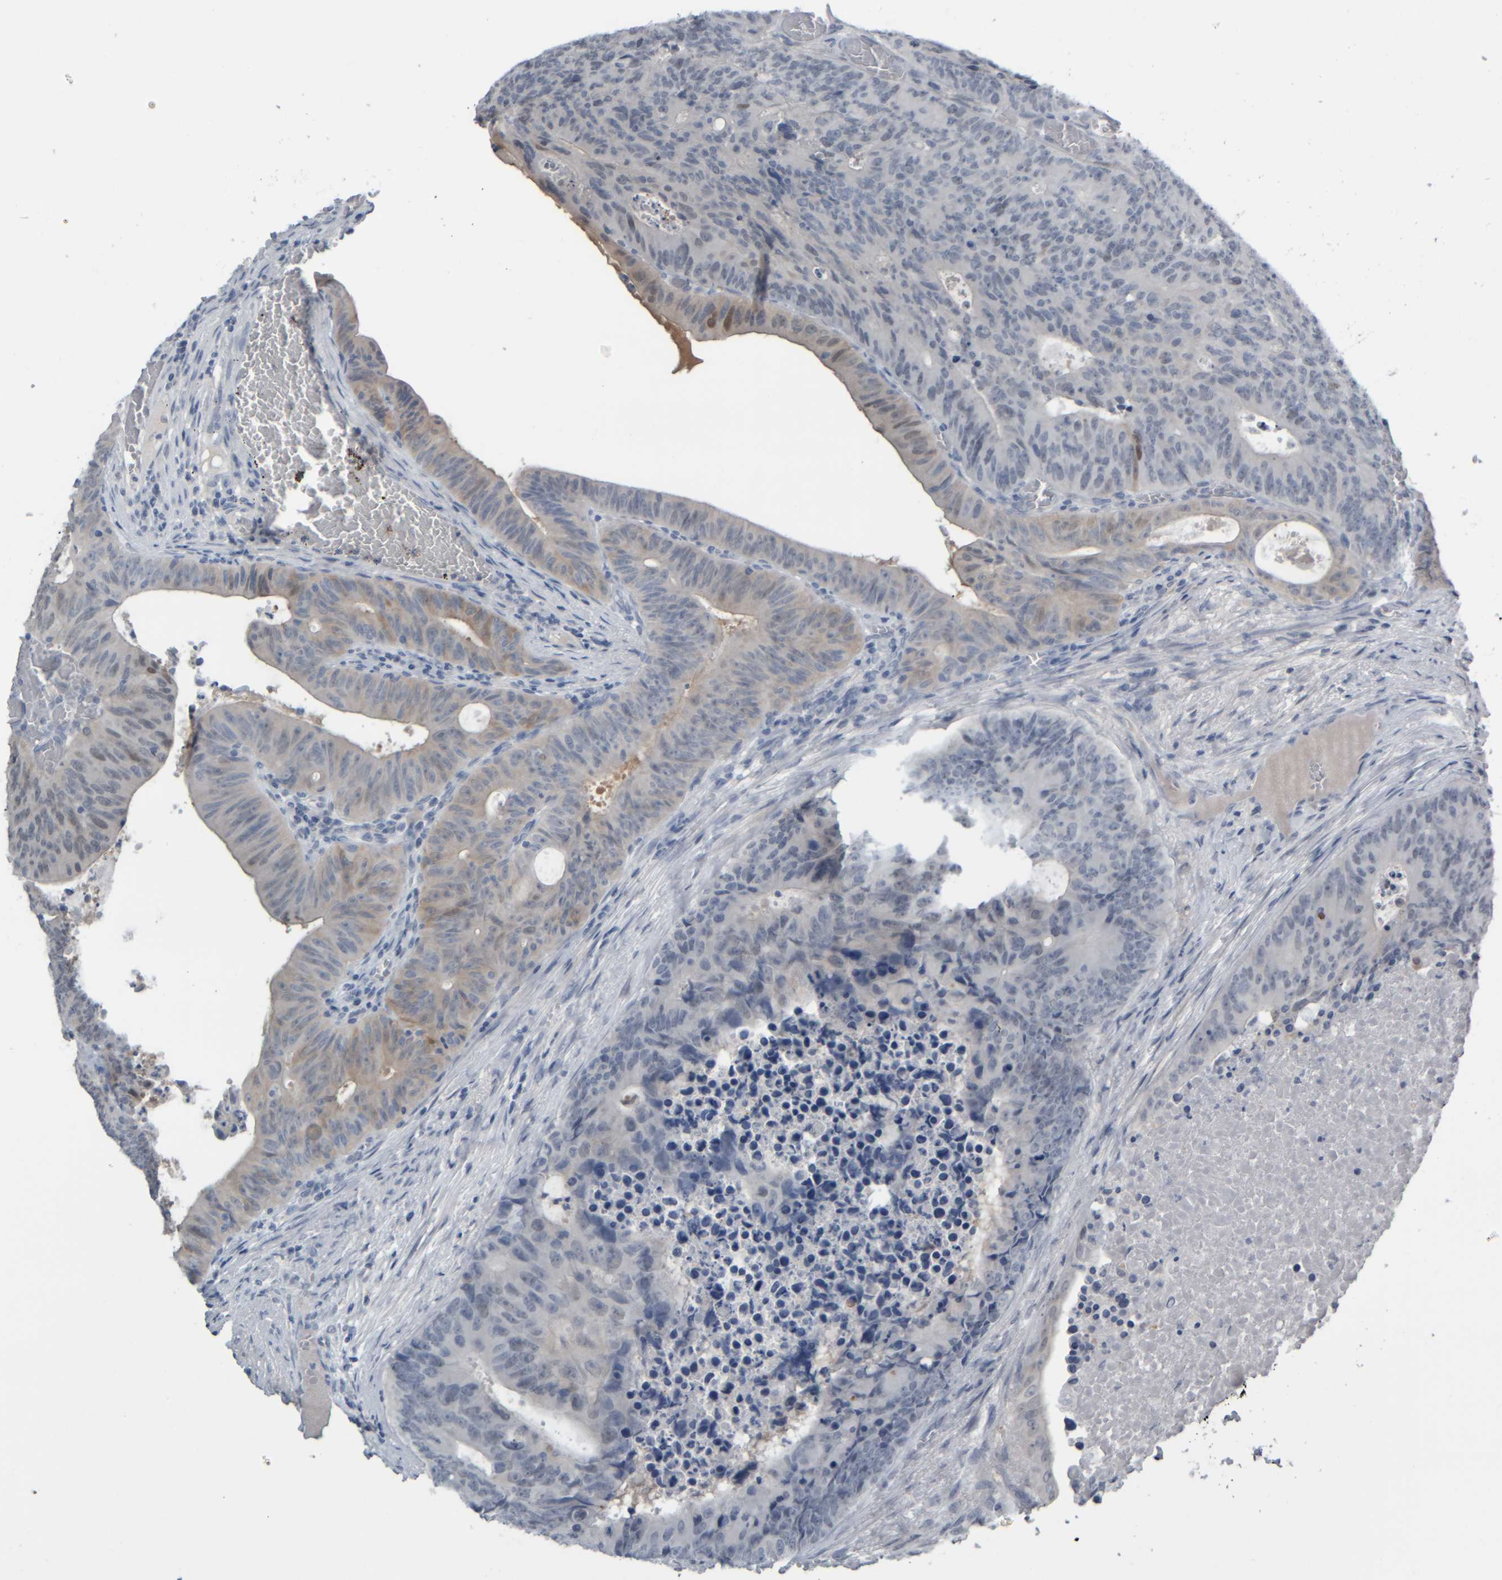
{"staining": {"intensity": "weak", "quantity": "<25%", "location": "cytoplasmic/membranous"}, "tissue": "colorectal cancer", "cell_type": "Tumor cells", "image_type": "cancer", "snomed": [{"axis": "morphology", "description": "Adenocarcinoma, NOS"}, {"axis": "topography", "description": "Colon"}], "caption": "Micrograph shows no protein staining in tumor cells of adenocarcinoma (colorectal) tissue. (Immunohistochemistry (ihc), brightfield microscopy, high magnification).", "gene": "COL14A1", "patient": {"sex": "male", "age": 87}}